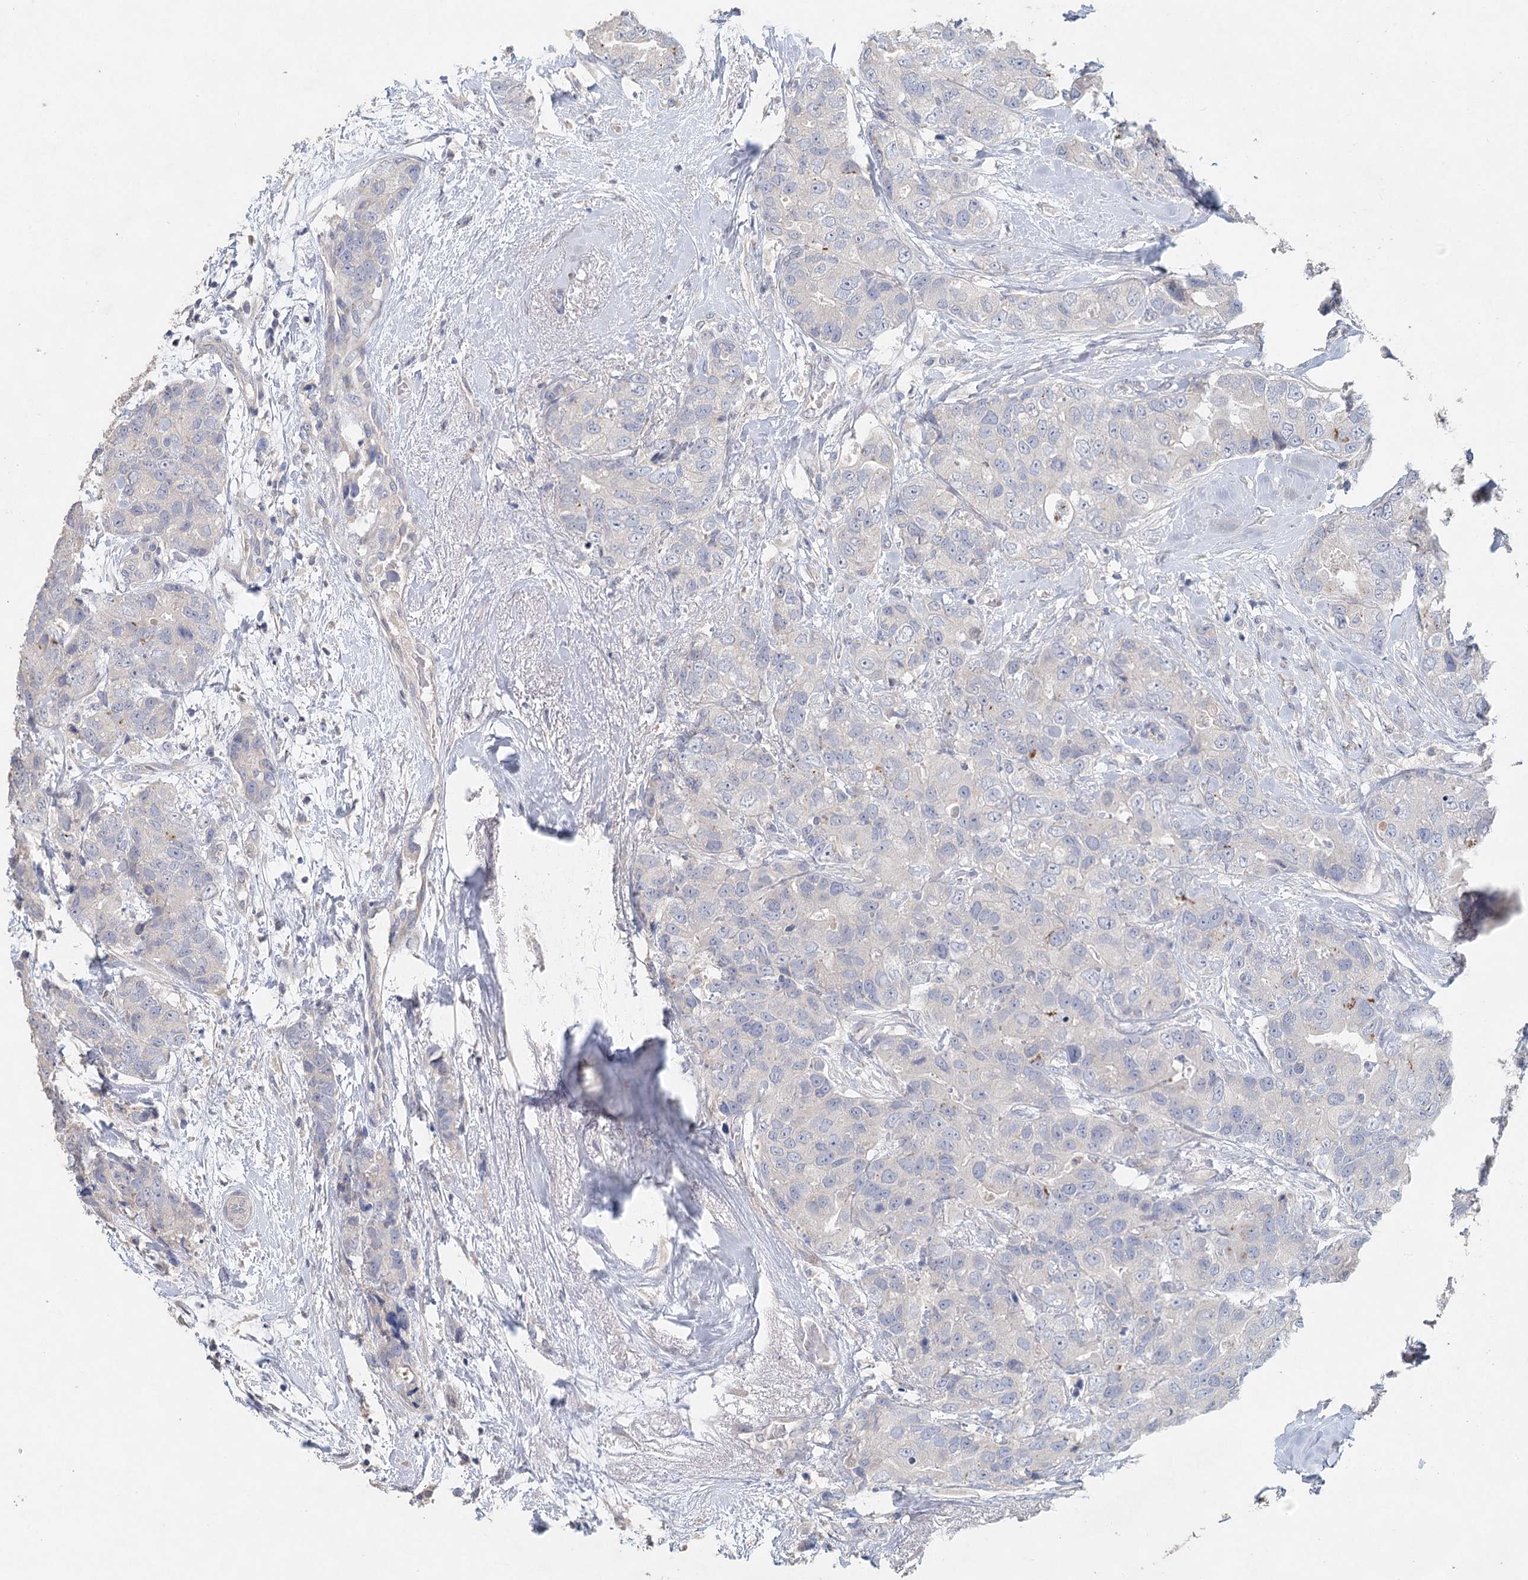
{"staining": {"intensity": "negative", "quantity": "none", "location": "none"}, "tissue": "breast cancer", "cell_type": "Tumor cells", "image_type": "cancer", "snomed": [{"axis": "morphology", "description": "Duct carcinoma"}, {"axis": "topography", "description": "Breast"}], "caption": "Tumor cells show no significant protein staining in infiltrating ductal carcinoma (breast).", "gene": "MYL6B", "patient": {"sex": "female", "age": 62}}